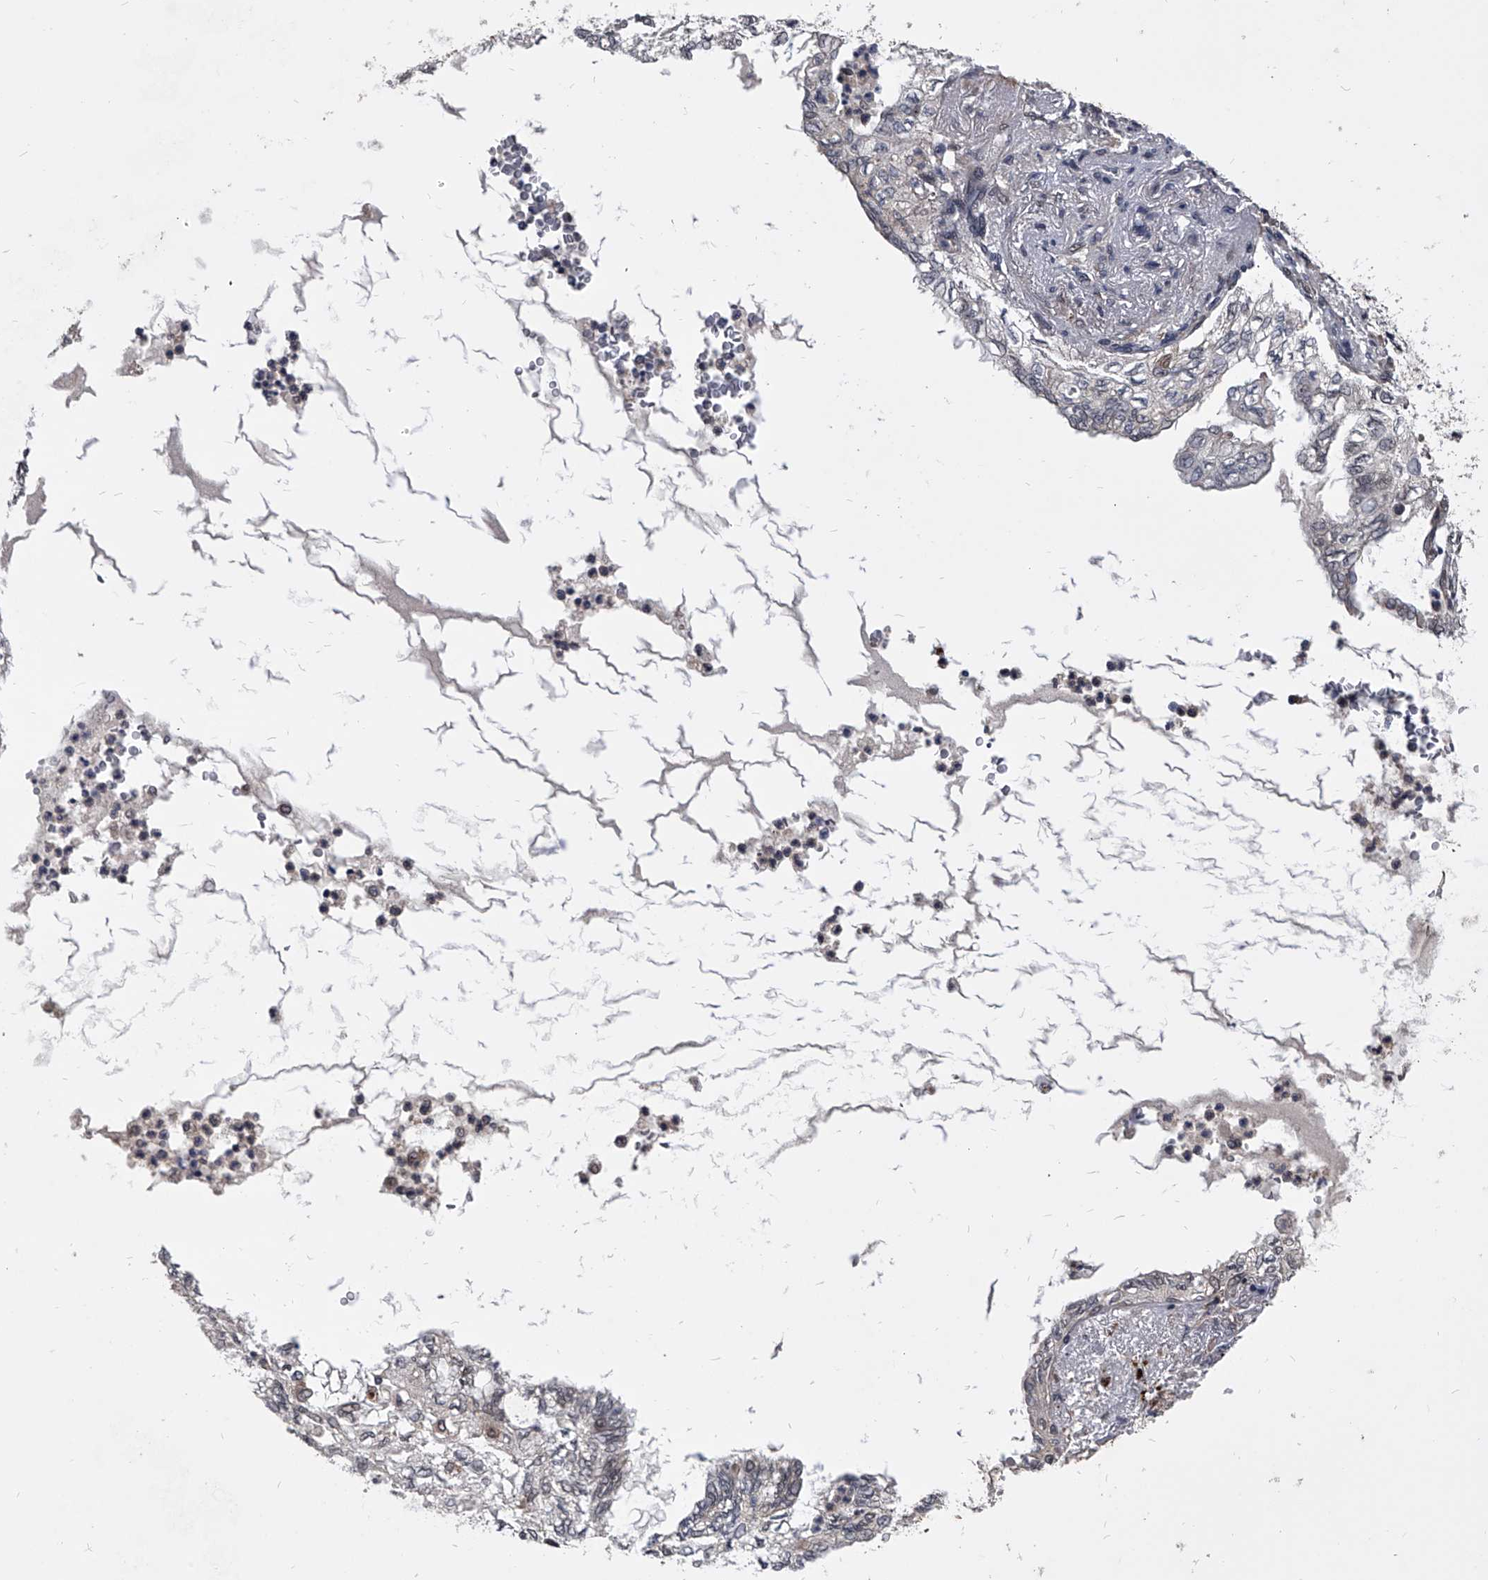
{"staining": {"intensity": "weak", "quantity": "<25%", "location": "nuclear"}, "tissue": "lung cancer", "cell_type": "Tumor cells", "image_type": "cancer", "snomed": [{"axis": "morphology", "description": "Adenocarcinoma, NOS"}, {"axis": "topography", "description": "Lung"}], "caption": "An immunohistochemistry (IHC) image of adenocarcinoma (lung) is shown. There is no staining in tumor cells of adenocarcinoma (lung). Brightfield microscopy of IHC stained with DAB (3,3'-diaminobenzidine) (brown) and hematoxylin (blue), captured at high magnification.", "gene": "CMTR1", "patient": {"sex": "female", "age": 70}}